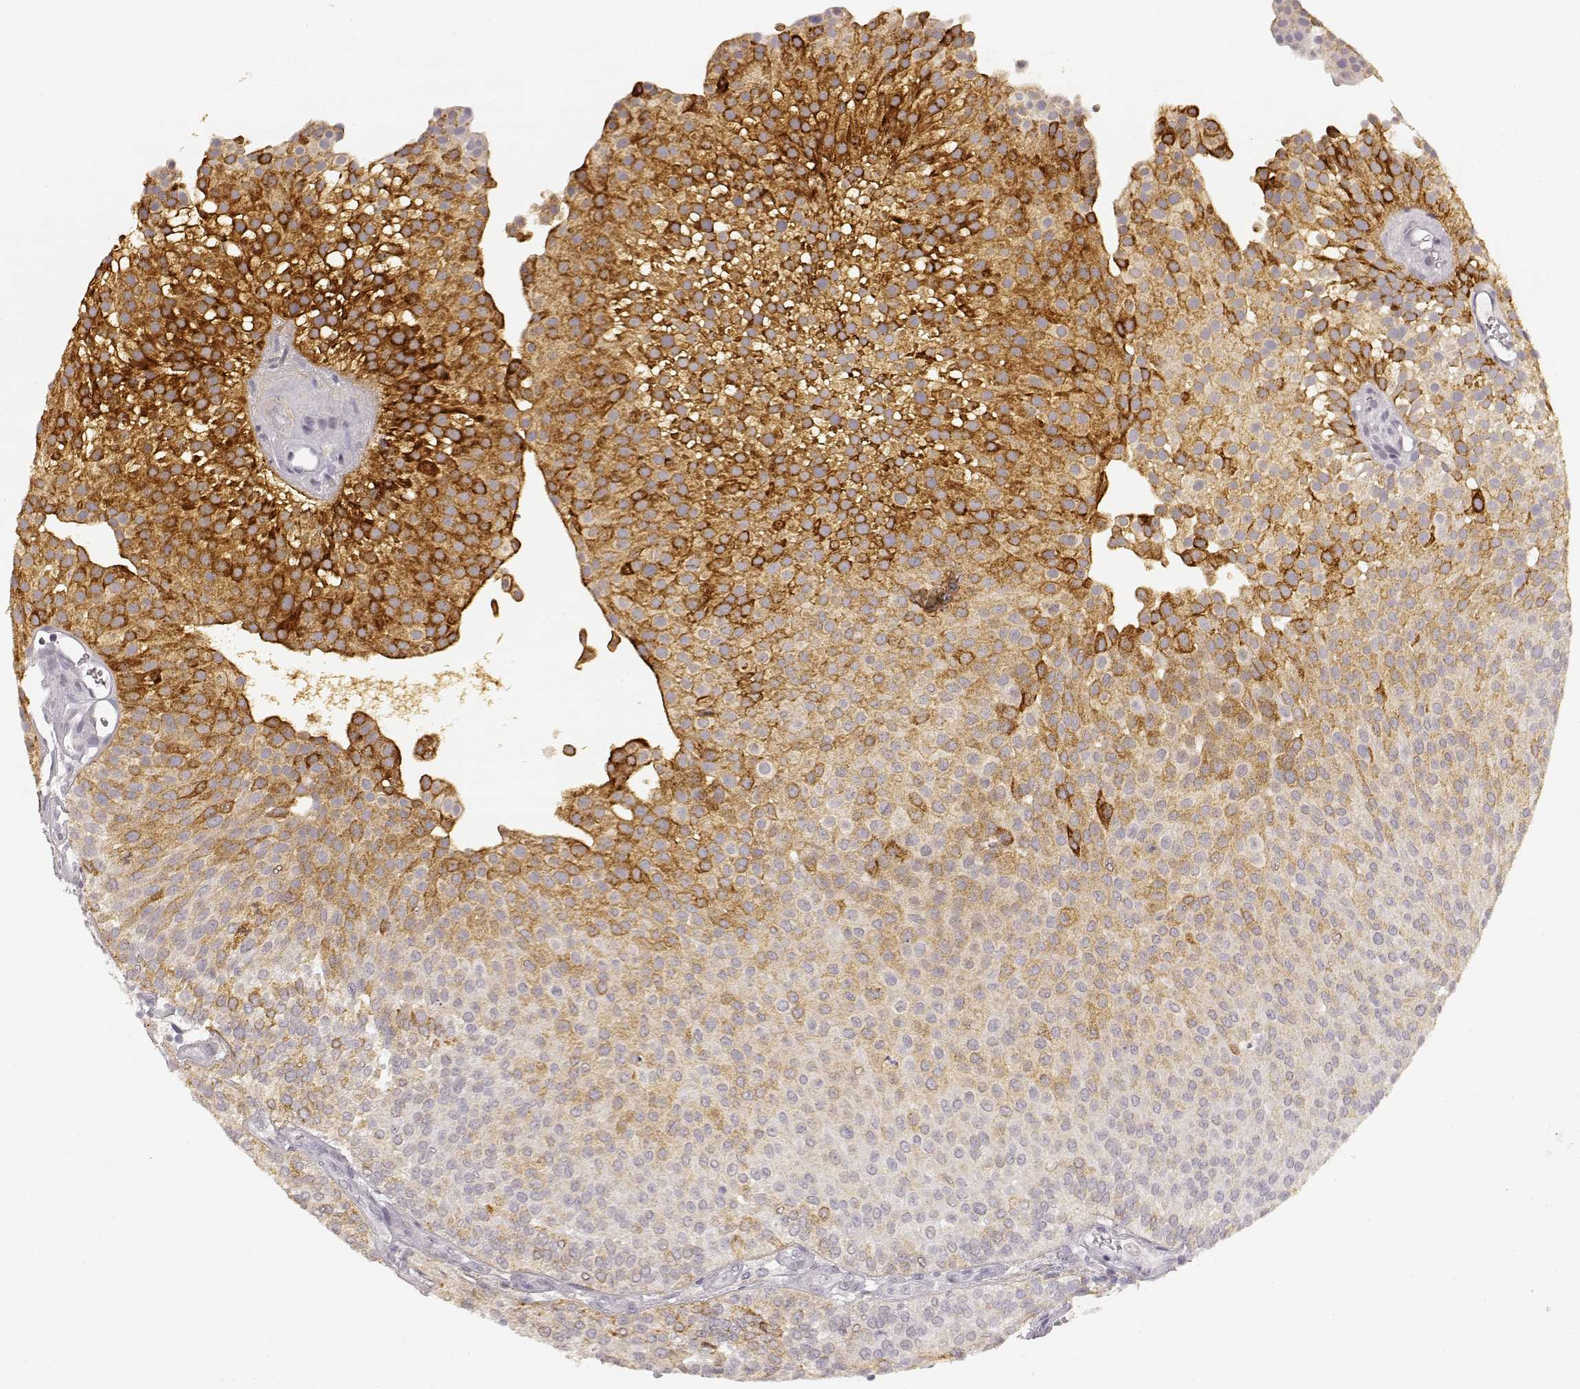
{"staining": {"intensity": "strong", "quantity": ">75%", "location": "cytoplasmic/membranous"}, "tissue": "urothelial cancer", "cell_type": "Tumor cells", "image_type": "cancer", "snomed": [{"axis": "morphology", "description": "Urothelial carcinoma, Low grade"}, {"axis": "topography", "description": "Urinary bladder"}], "caption": "Low-grade urothelial carcinoma stained with DAB (3,3'-diaminobenzidine) immunohistochemistry (IHC) reveals high levels of strong cytoplasmic/membranous expression in about >75% of tumor cells.", "gene": "LAMC2", "patient": {"sex": "female", "age": 87}}